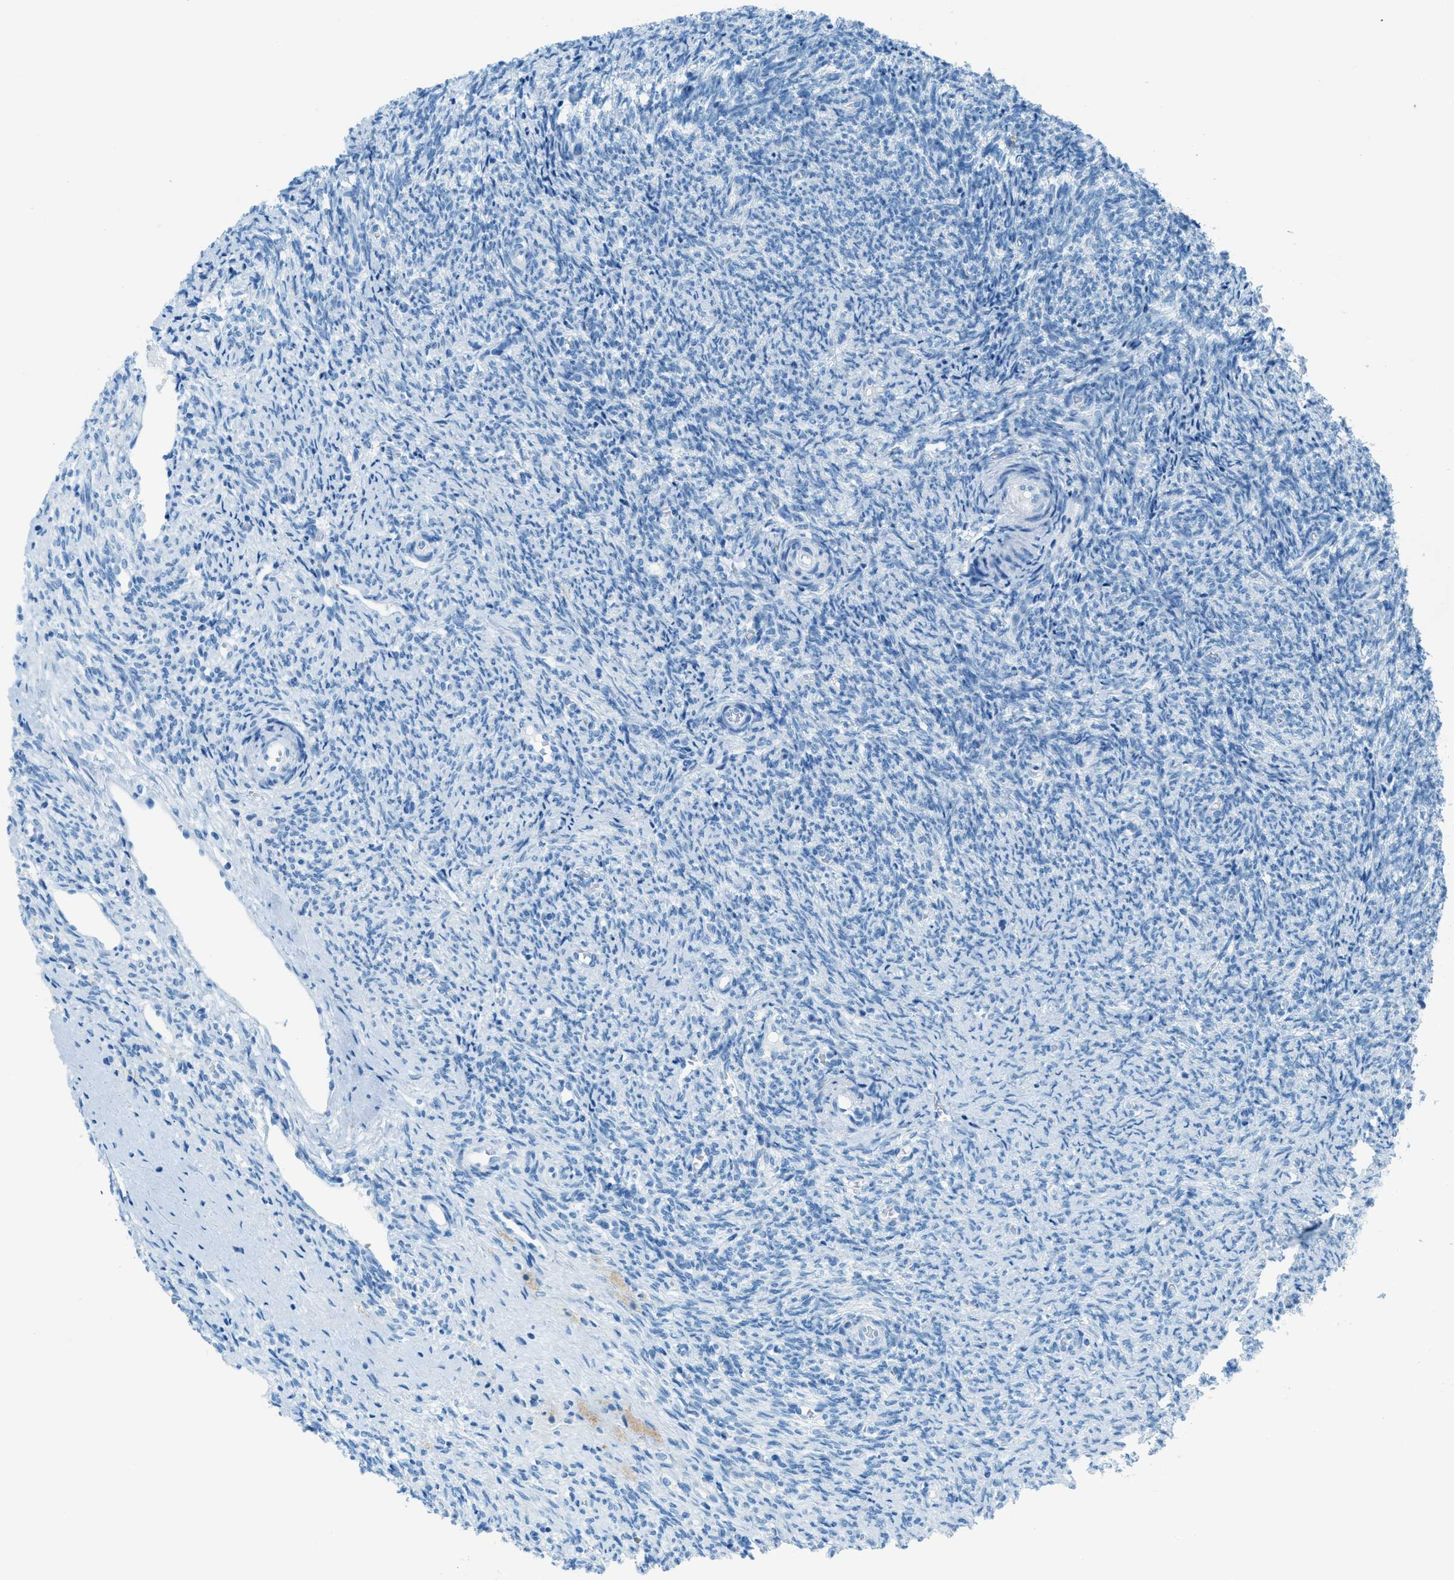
{"staining": {"intensity": "negative", "quantity": "none", "location": "none"}, "tissue": "ovary", "cell_type": "Follicle cells", "image_type": "normal", "snomed": [{"axis": "morphology", "description": "Normal tissue, NOS"}, {"axis": "topography", "description": "Ovary"}], "caption": "Protein analysis of unremarkable ovary displays no significant staining in follicle cells.", "gene": "C21orf62", "patient": {"sex": "female", "age": 41}}